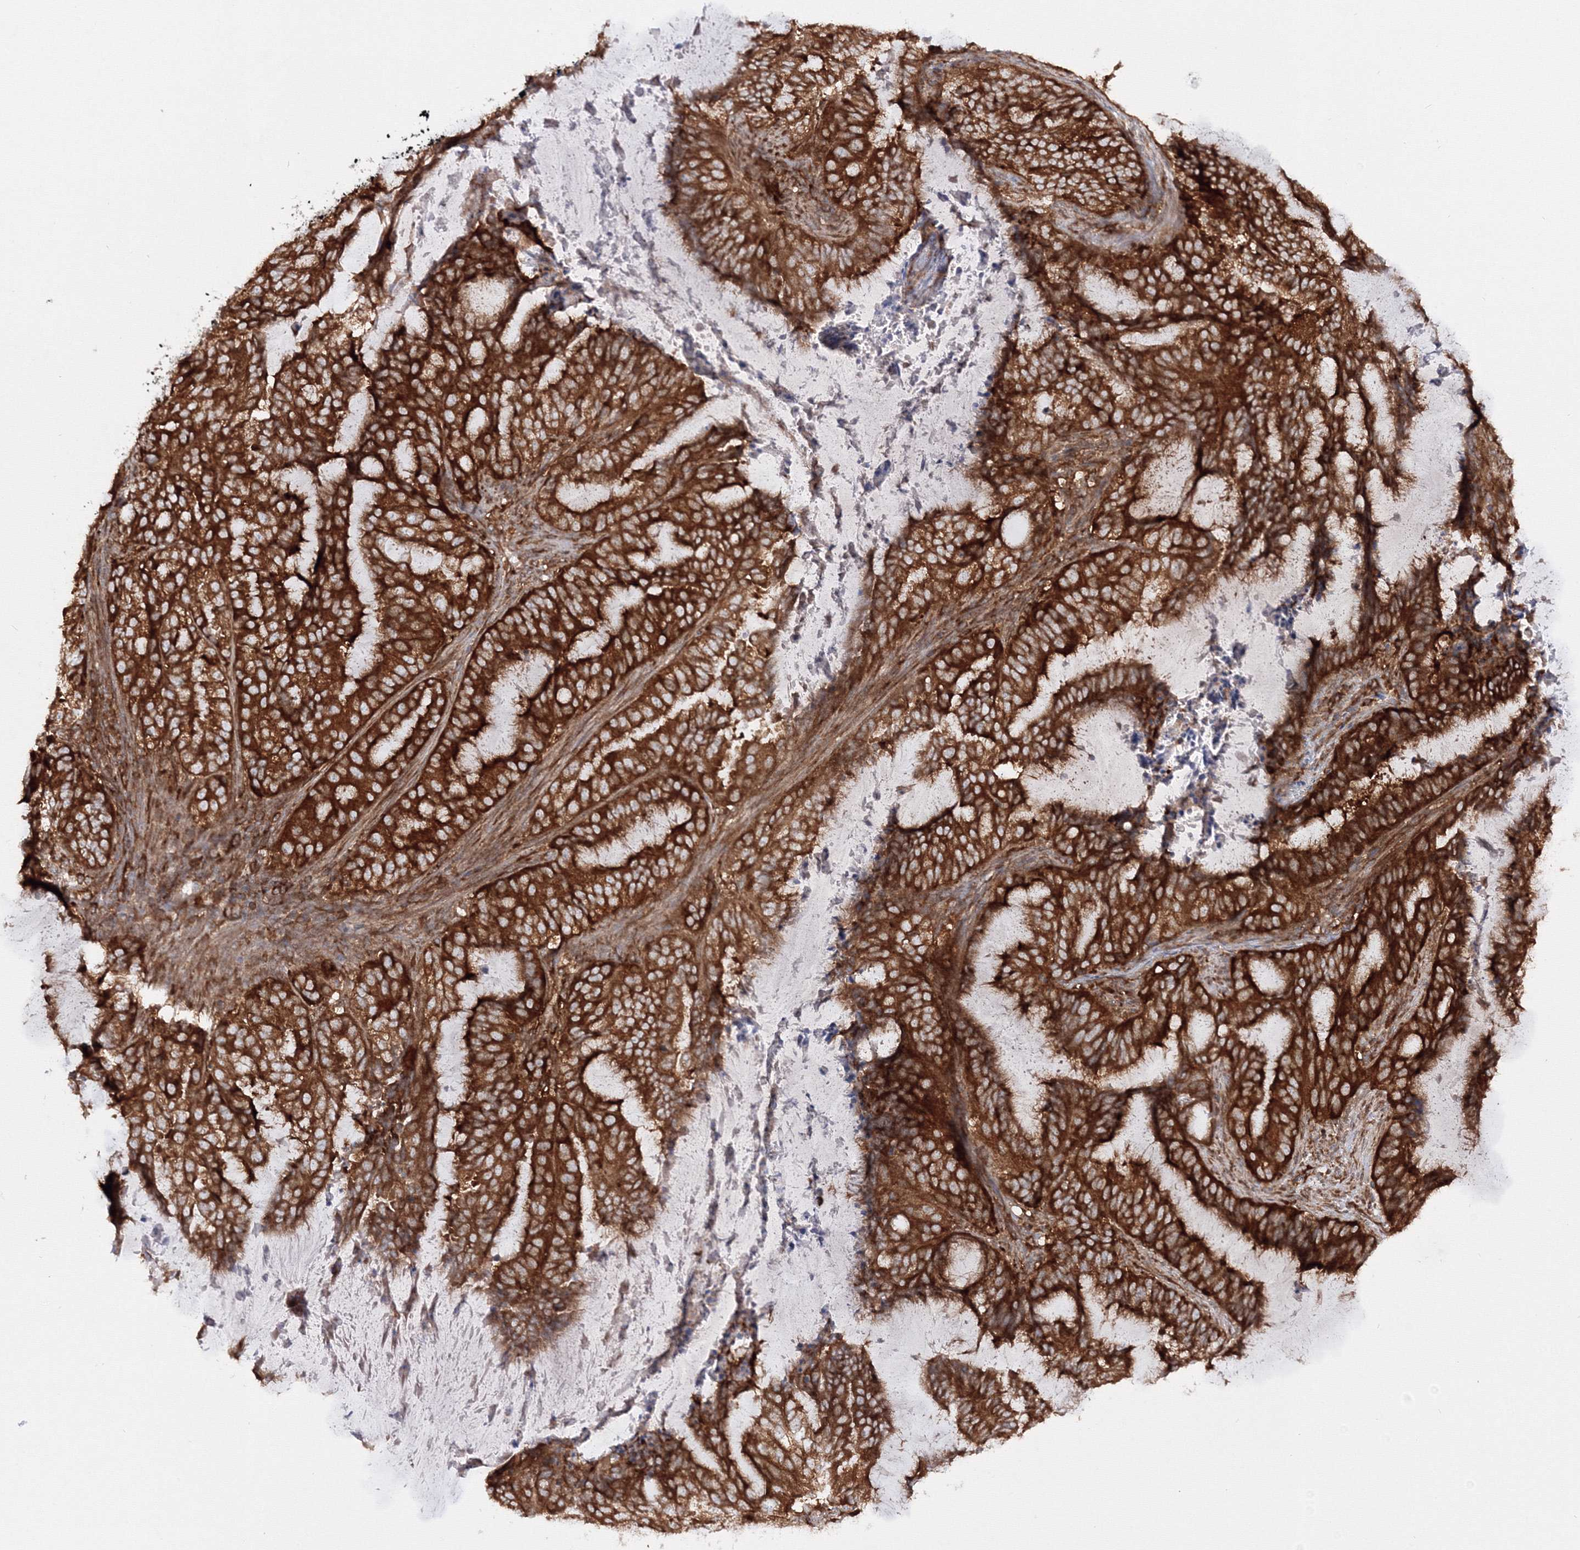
{"staining": {"intensity": "strong", "quantity": ">75%", "location": "cytoplasmic/membranous"}, "tissue": "endometrial cancer", "cell_type": "Tumor cells", "image_type": "cancer", "snomed": [{"axis": "morphology", "description": "Adenocarcinoma, NOS"}, {"axis": "topography", "description": "Endometrium"}], "caption": "Human adenocarcinoma (endometrial) stained for a protein (brown) displays strong cytoplasmic/membranous positive positivity in about >75% of tumor cells.", "gene": "HARS1", "patient": {"sex": "female", "age": 51}}